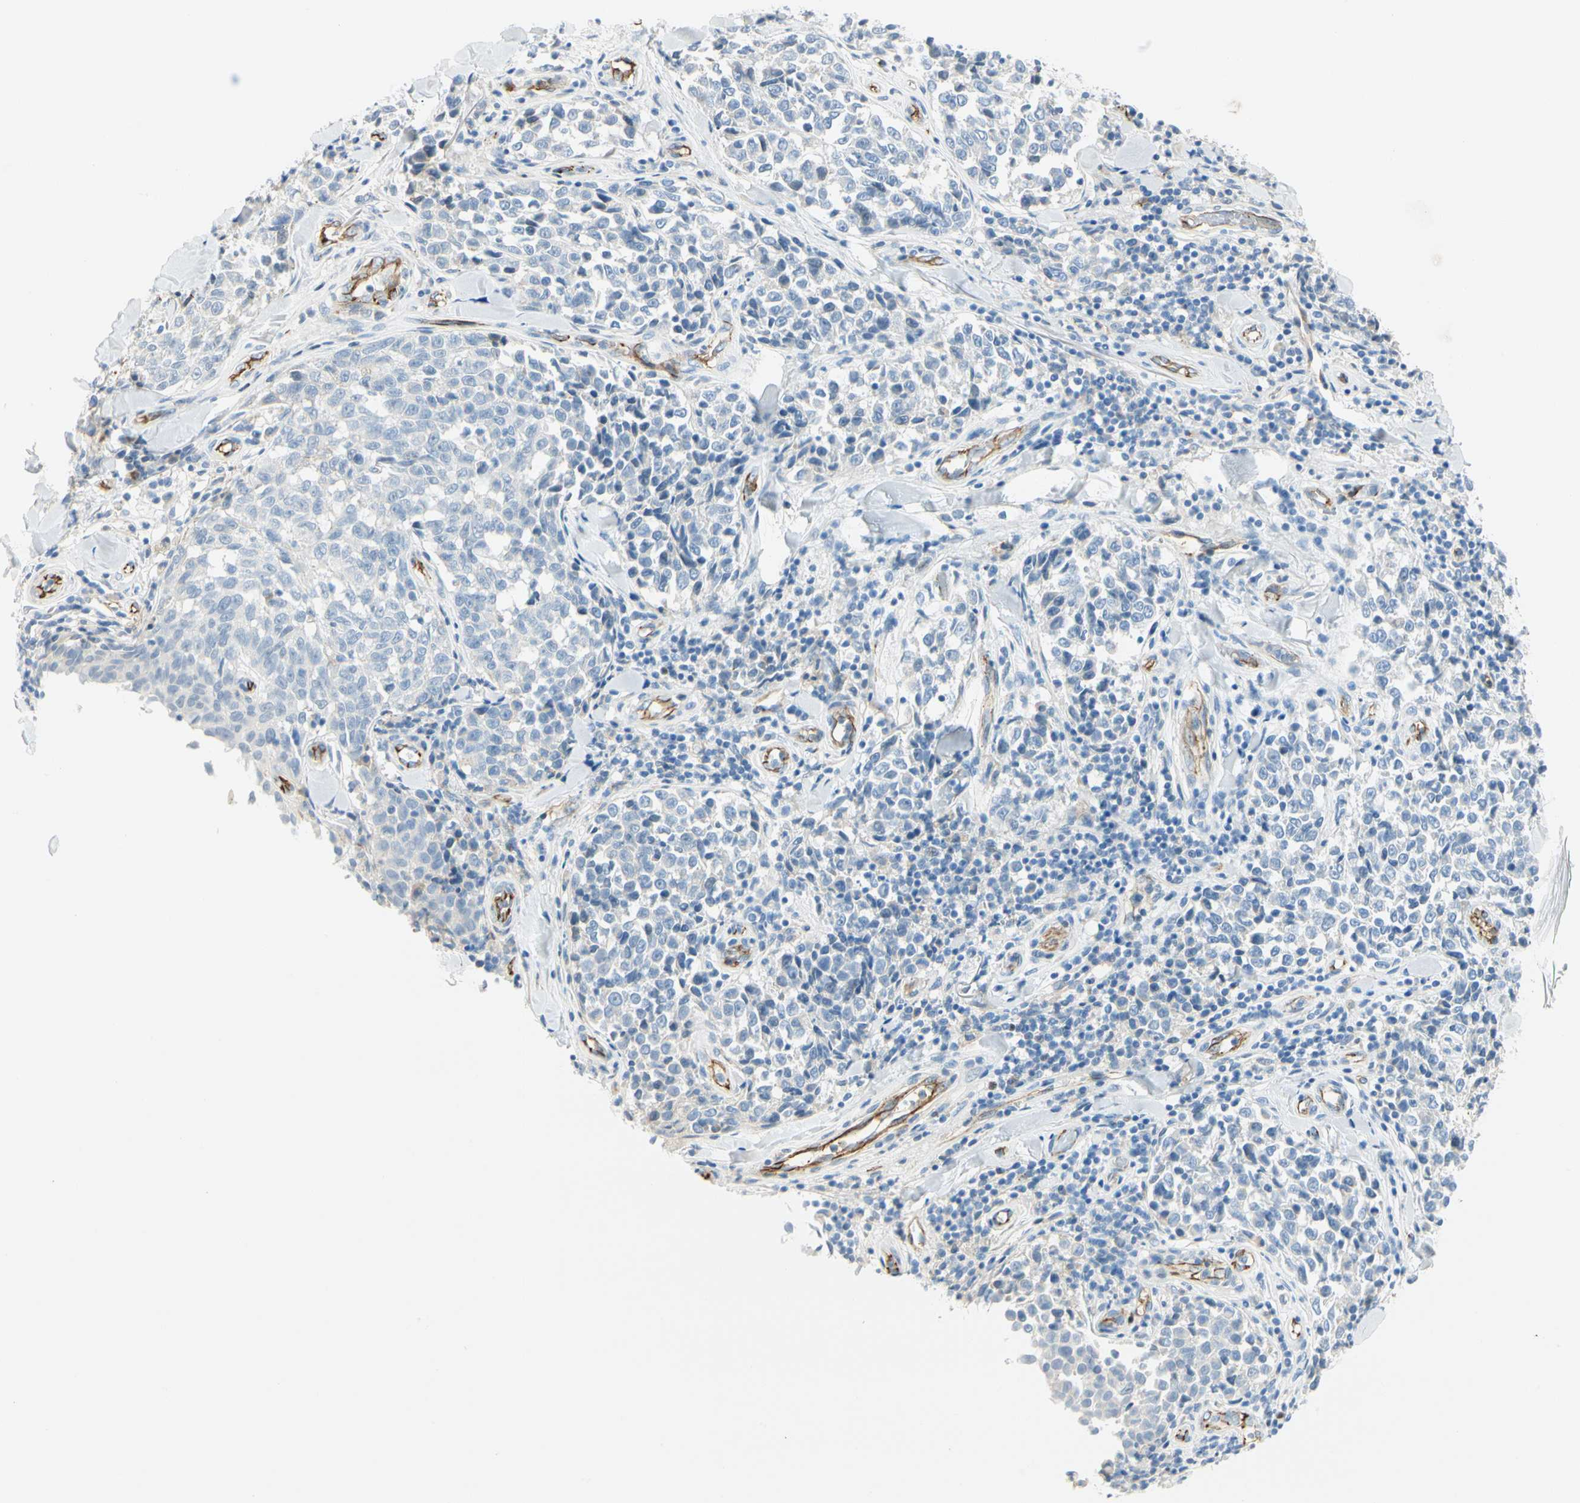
{"staining": {"intensity": "weak", "quantity": "<25%", "location": "cytoplasmic/membranous"}, "tissue": "melanoma", "cell_type": "Tumor cells", "image_type": "cancer", "snomed": [{"axis": "morphology", "description": "Malignant melanoma, NOS"}, {"axis": "topography", "description": "Skin"}], "caption": "Human malignant melanoma stained for a protein using IHC shows no expression in tumor cells.", "gene": "VPS9D1", "patient": {"sex": "female", "age": 64}}